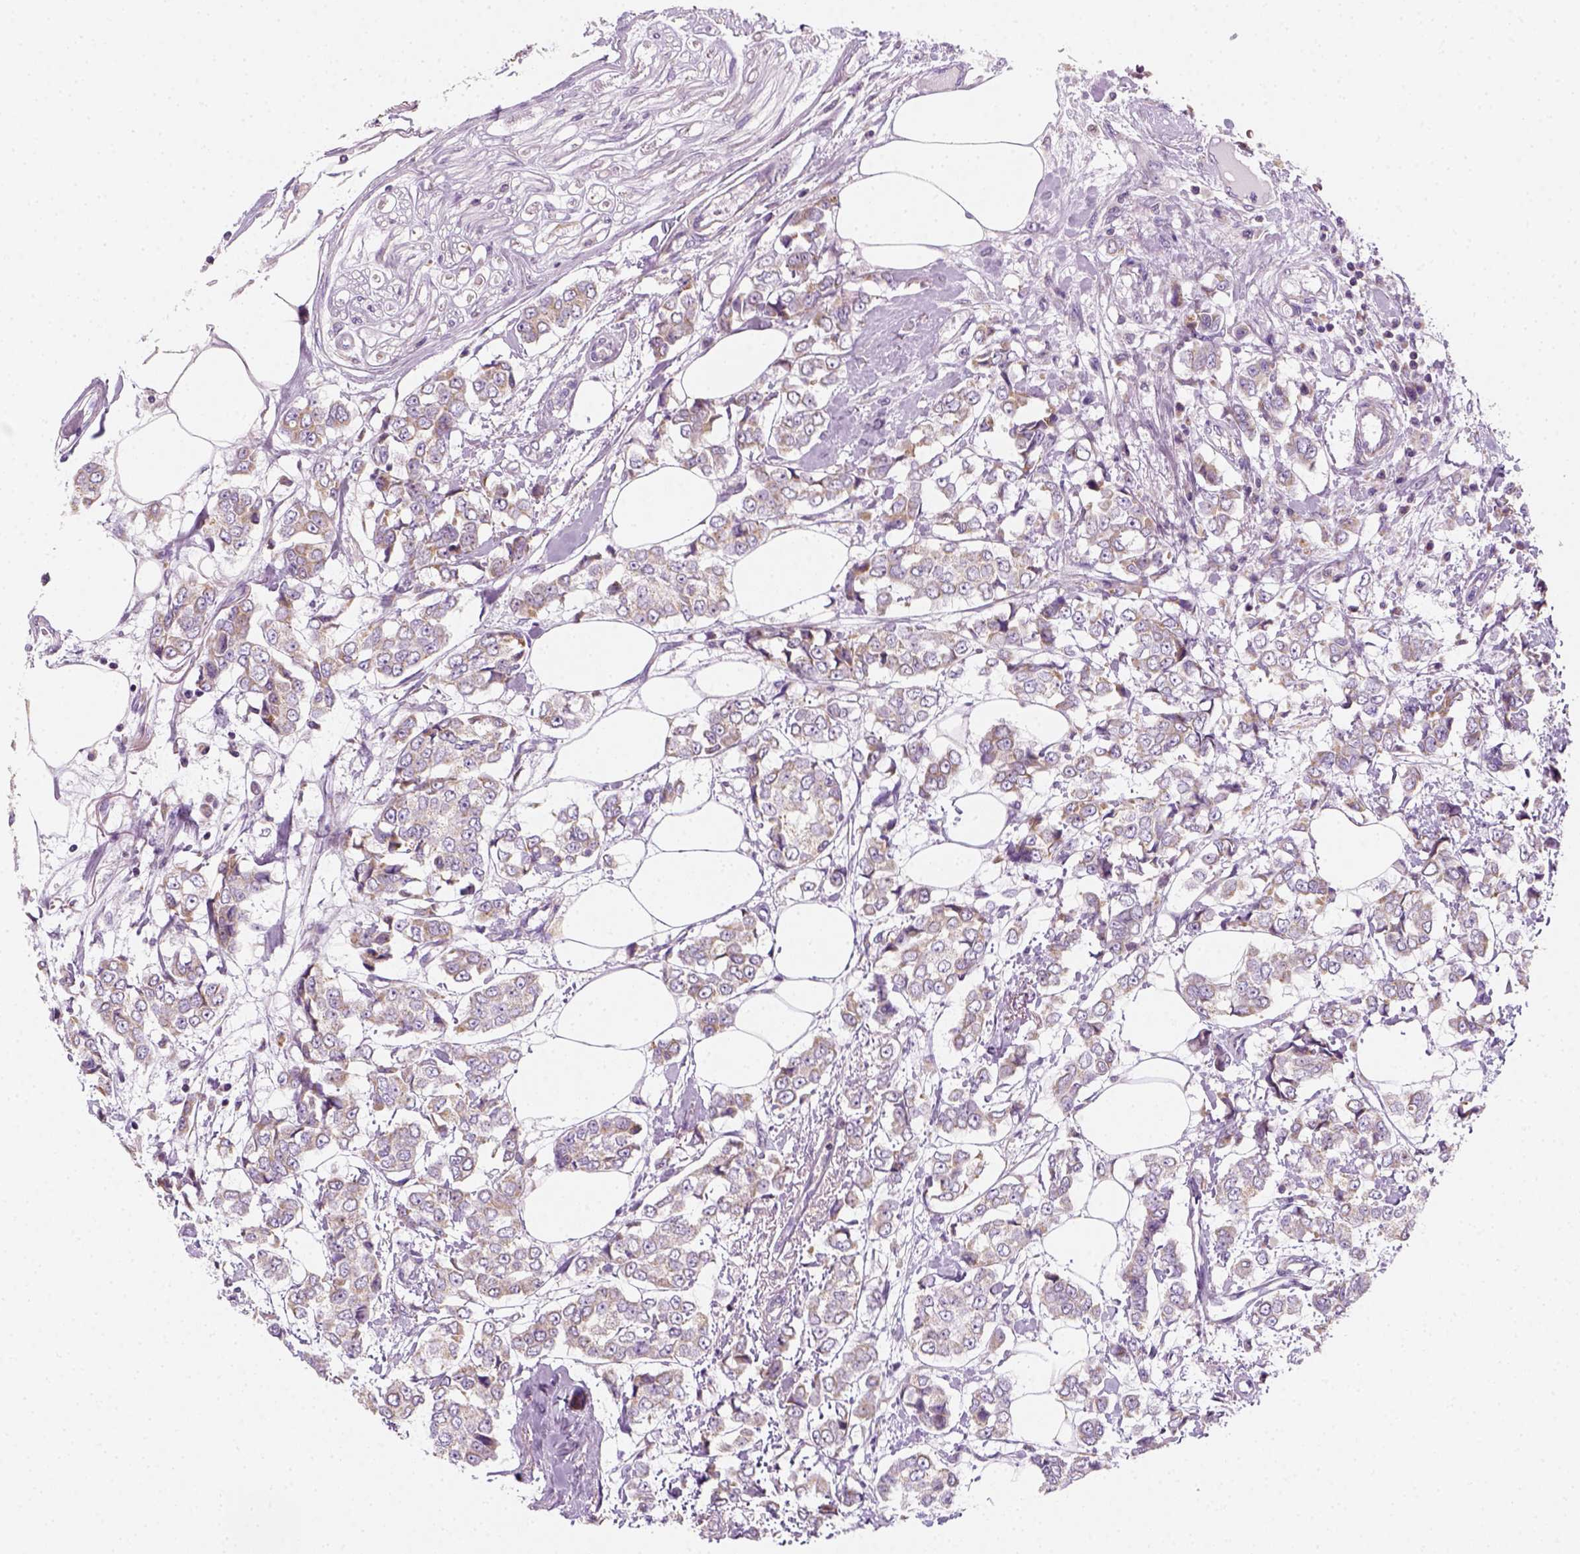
{"staining": {"intensity": "weak", "quantity": "25%-75%", "location": "cytoplasmic/membranous"}, "tissue": "breast cancer", "cell_type": "Tumor cells", "image_type": "cancer", "snomed": [{"axis": "morphology", "description": "Duct carcinoma"}, {"axis": "topography", "description": "Breast"}], "caption": "IHC histopathology image of neoplastic tissue: human breast cancer (infiltrating ductal carcinoma) stained using IHC demonstrates low levels of weak protein expression localized specifically in the cytoplasmic/membranous of tumor cells, appearing as a cytoplasmic/membranous brown color.", "gene": "AWAT2", "patient": {"sex": "female", "age": 94}}